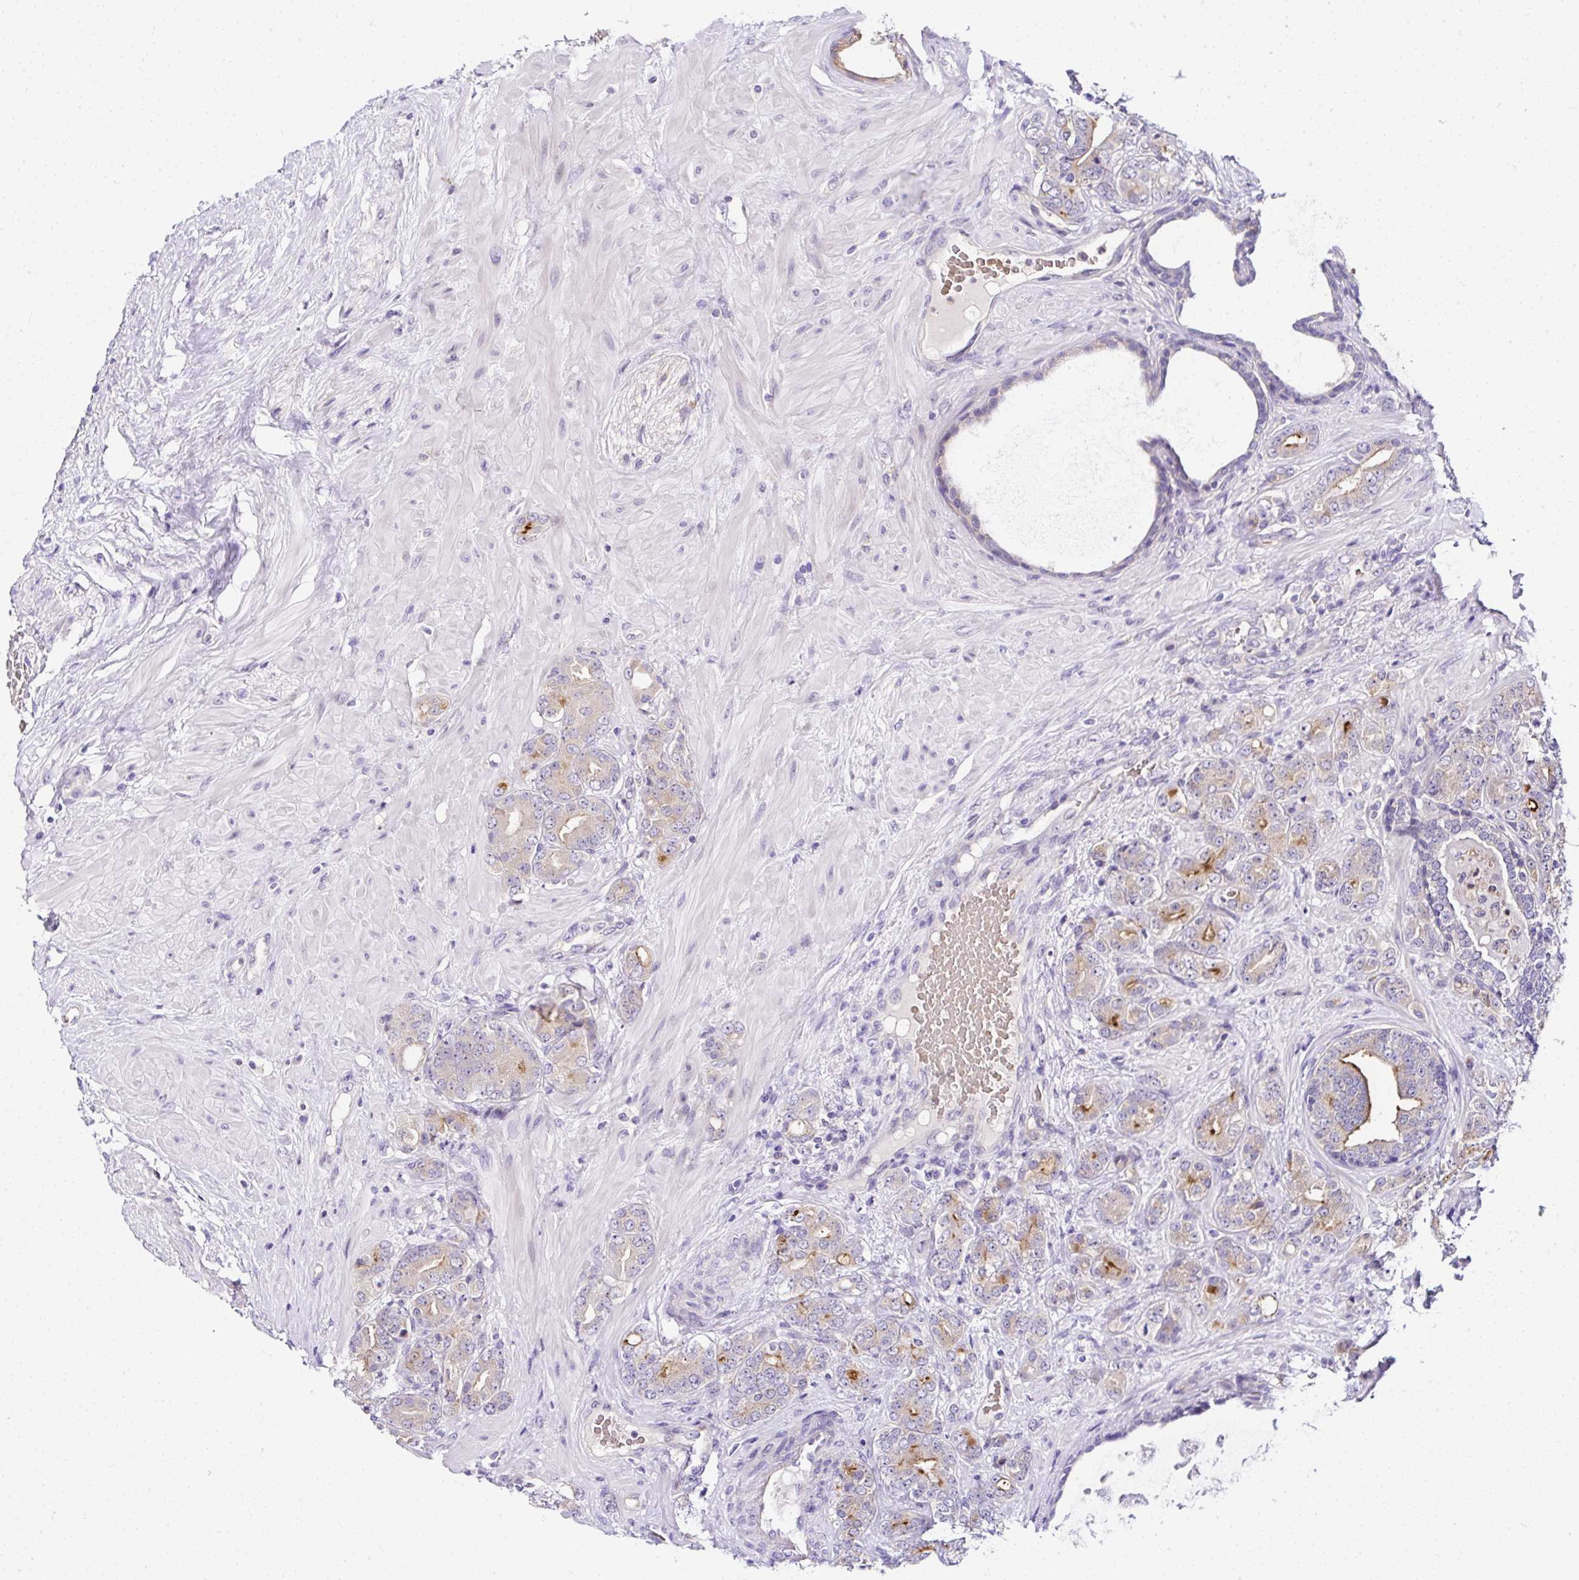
{"staining": {"intensity": "negative", "quantity": "none", "location": "none"}, "tissue": "prostate cancer", "cell_type": "Tumor cells", "image_type": "cancer", "snomed": [{"axis": "morphology", "description": "Adenocarcinoma, High grade"}, {"axis": "topography", "description": "Prostate"}], "caption": "Immunohistochemistry image of human prostate cancer stained for a protein (brown), which reveals no expression in tumor cells.", "gene": "DEPDC5", "patient": {"sex": "male", "age": 62}}